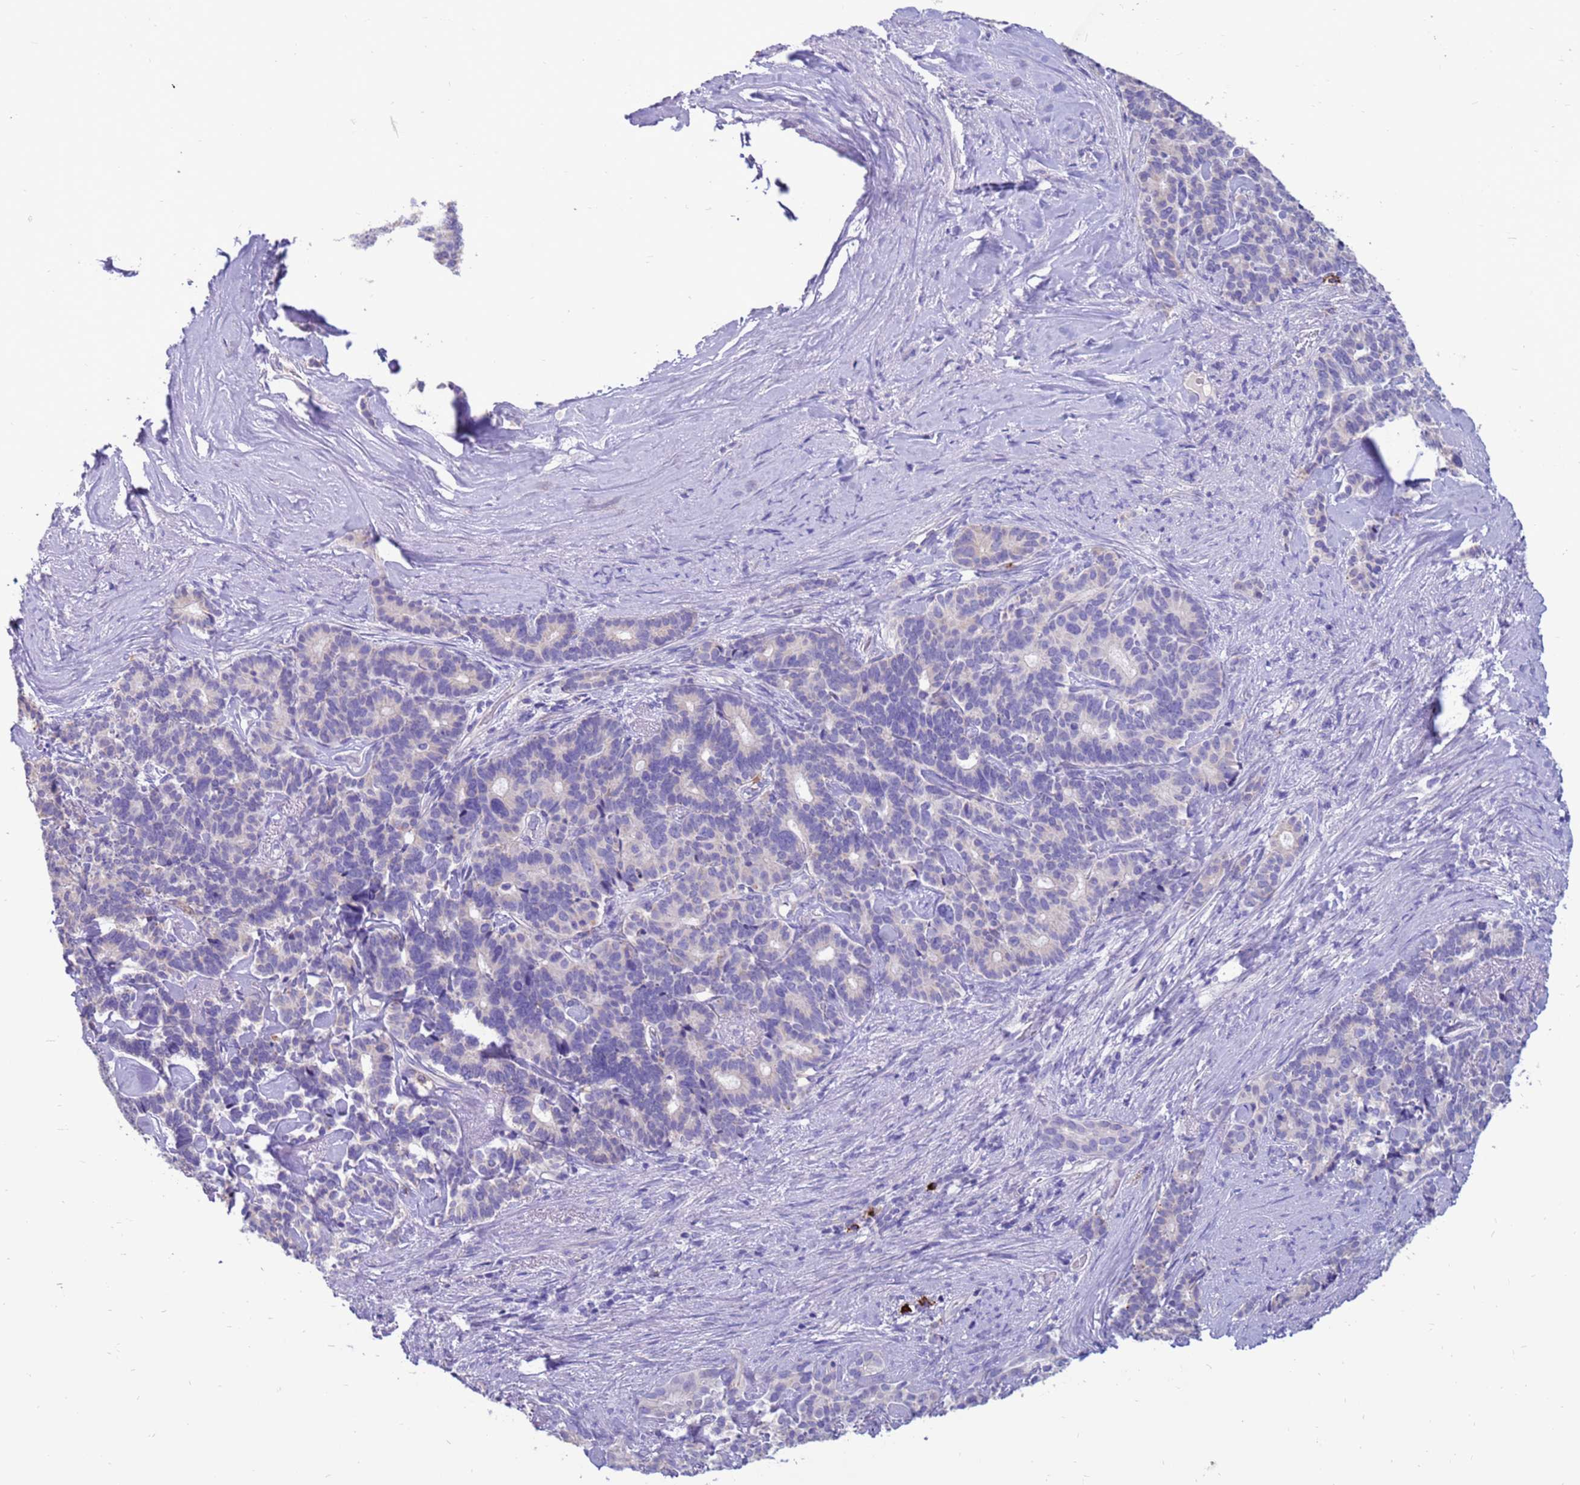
{"staining": {"intensity": "negative", "quantity": "none", "location": "none"}, "tissue": "pancreatic cancer", "cell_type": "Tumor cells", "image_type": "cancer", "snomed": [{"axis": "morphology", "description": "Adenocarcinoma, NOS"}, {"axis": "topography", "description": "Pancreas"}], "caption": "The micrograph shows no staining of tumor cells in pancreatic cancer.", "gene": "PDE10A", "patient": {"sex": "female", "age": 74}}